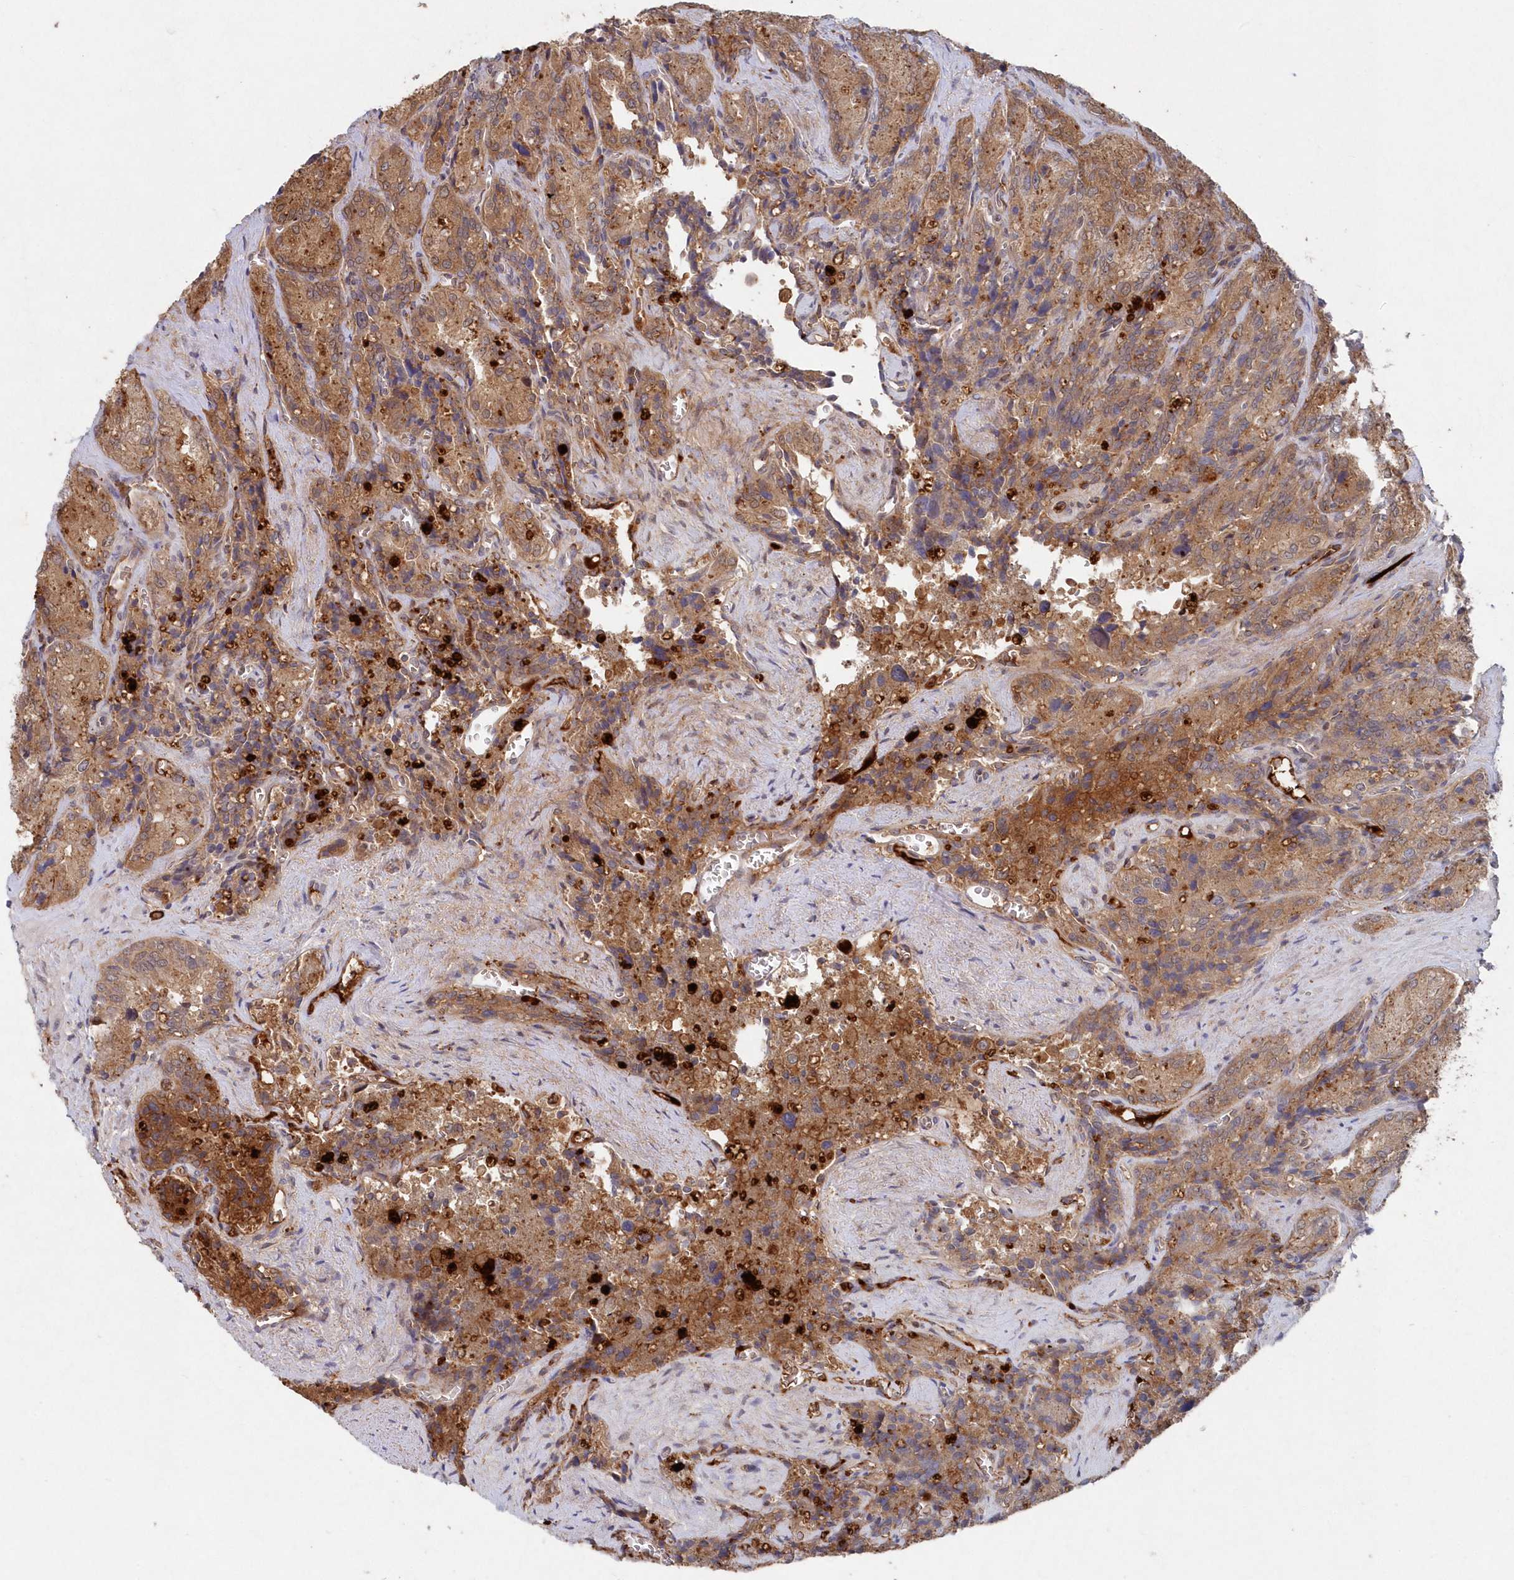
{"staining": {"intensity": "moderate", "quantity": ">75%", "location": "cytoplasmic/membranous"}, "tissue": "seminal vesicle", "cell_type": "Glandular cells", "image_type": "normal", "snomed": [{"axis": "morphology", "description": "Normal tissue, NOS"}, {"axis": "topography", "description": "Seminal veicle"}], "caption": "Seminal vesicle stained for a protein (brown) demonstrates moderate cytoplasmic/membranous positive expression in about >75% of glandular cells.", "gene": "ABHD14B", "patient": {"sex": "male", "age": 62}}